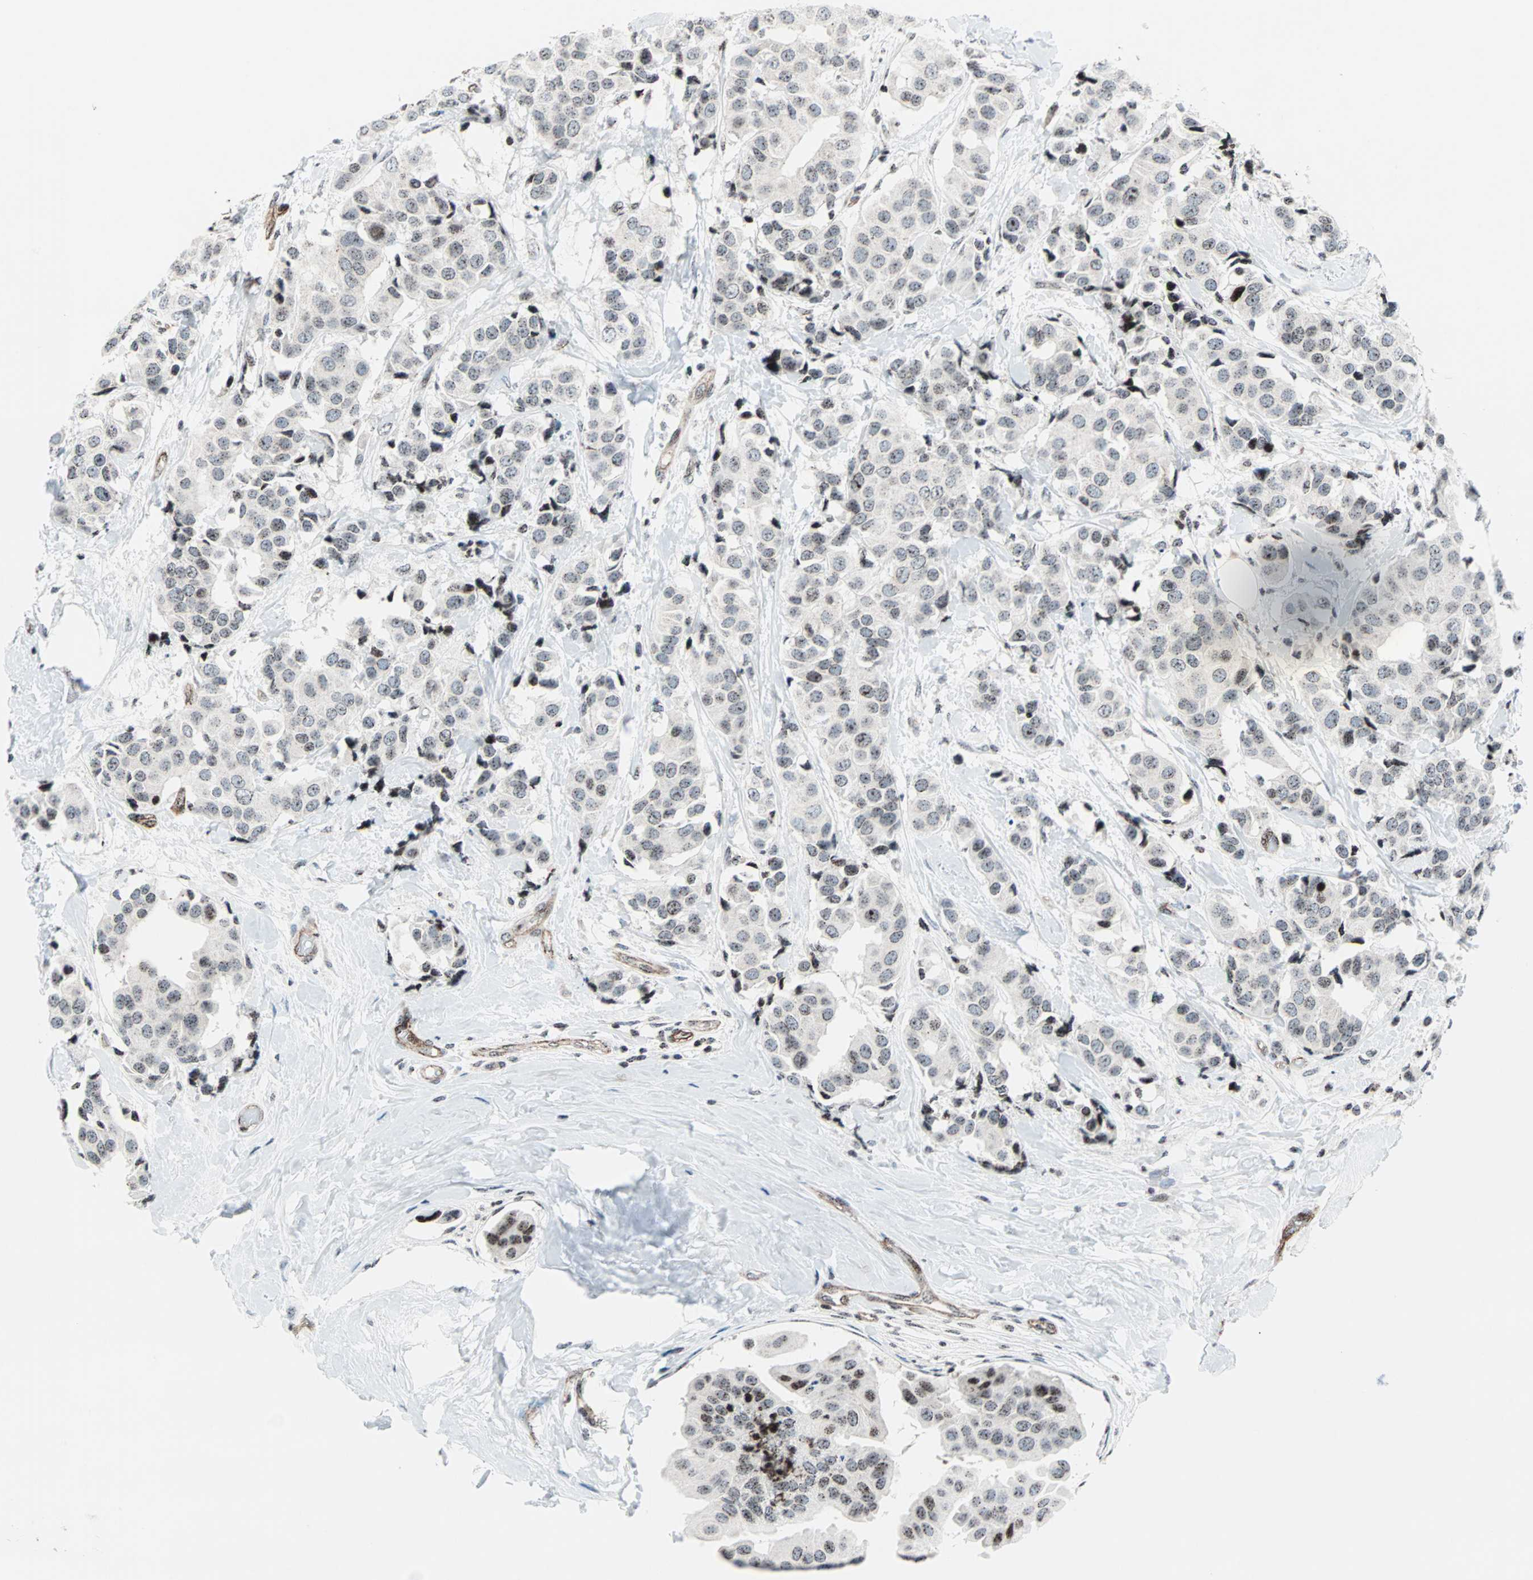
{"staining": {"intensity": "weak", "quantity": ">75%", "location": "nuclear"}, "tissue": "breast cancer", "cell_type": "Tumor cells", "image_type": "cancer", "snomed": [{"axis": "morphology", "description": "Normal tissue, NOS"}, {"axis": "morphology", "description": "Duct carcinoma"}, {"axis": "topography", "description": "Breast"}], "caption": "Protein staining displays weak nuclear staining in approximately >75% of tumor cells in invasive ductal carcinoma (breast).", "gene": "CENPA", "patient": {"sex": "female", "age": 39}}